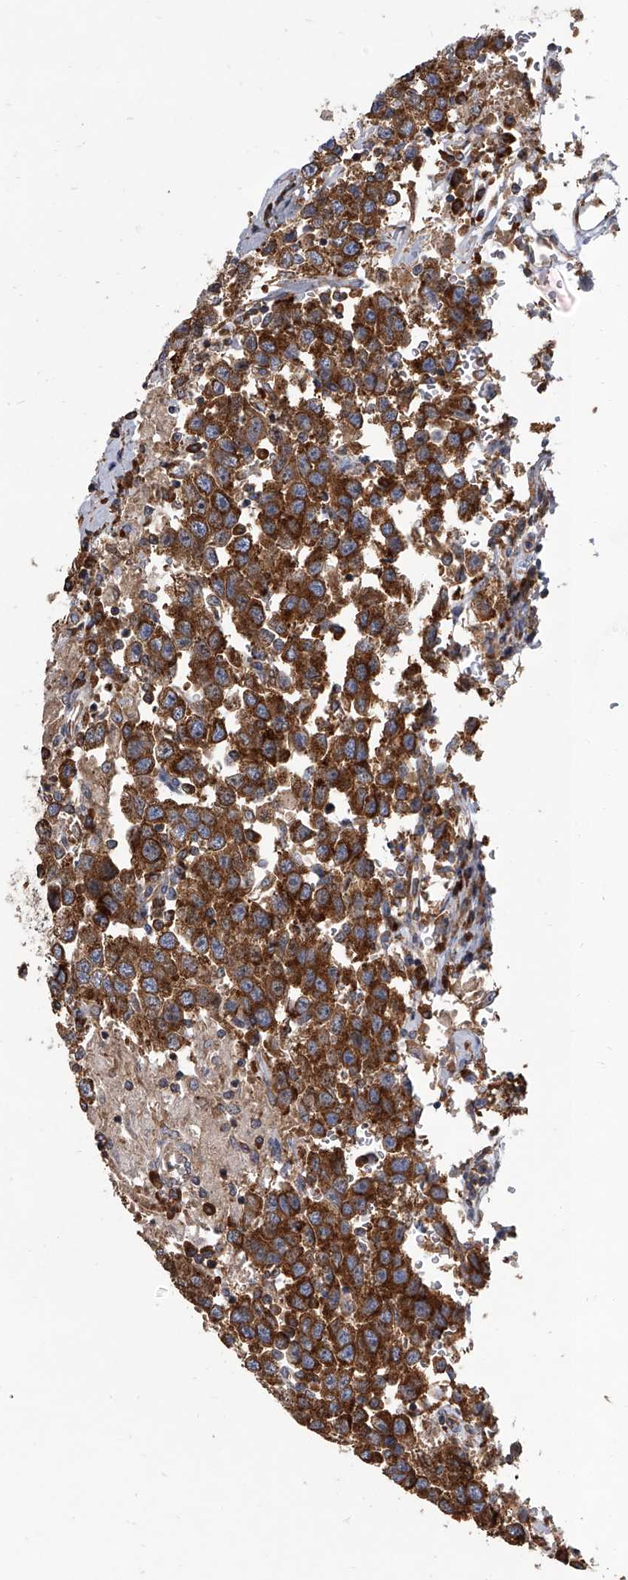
{"staining": {"intensity": "strong", "quantity": ">75%", "location": "cytoplasmic/membranous"}, "tissue": "testis cancer", "cell_type": "Tumor cells", "image_type": "cancer", "snomed": [{"axis": "morphology", "description": "Seminoma, NOS"}, {"axis": "topography", "description": "Testis"}], "caption": "IHC micrograph of human testis cancer (seminoma) stained for a protein (brown), which displays high levels of strong cytoplasmic/membranous staining in about >75% of tumor cells.", "gene": "EIF2S2", "patient": {"sex": "male", "age": 41}}